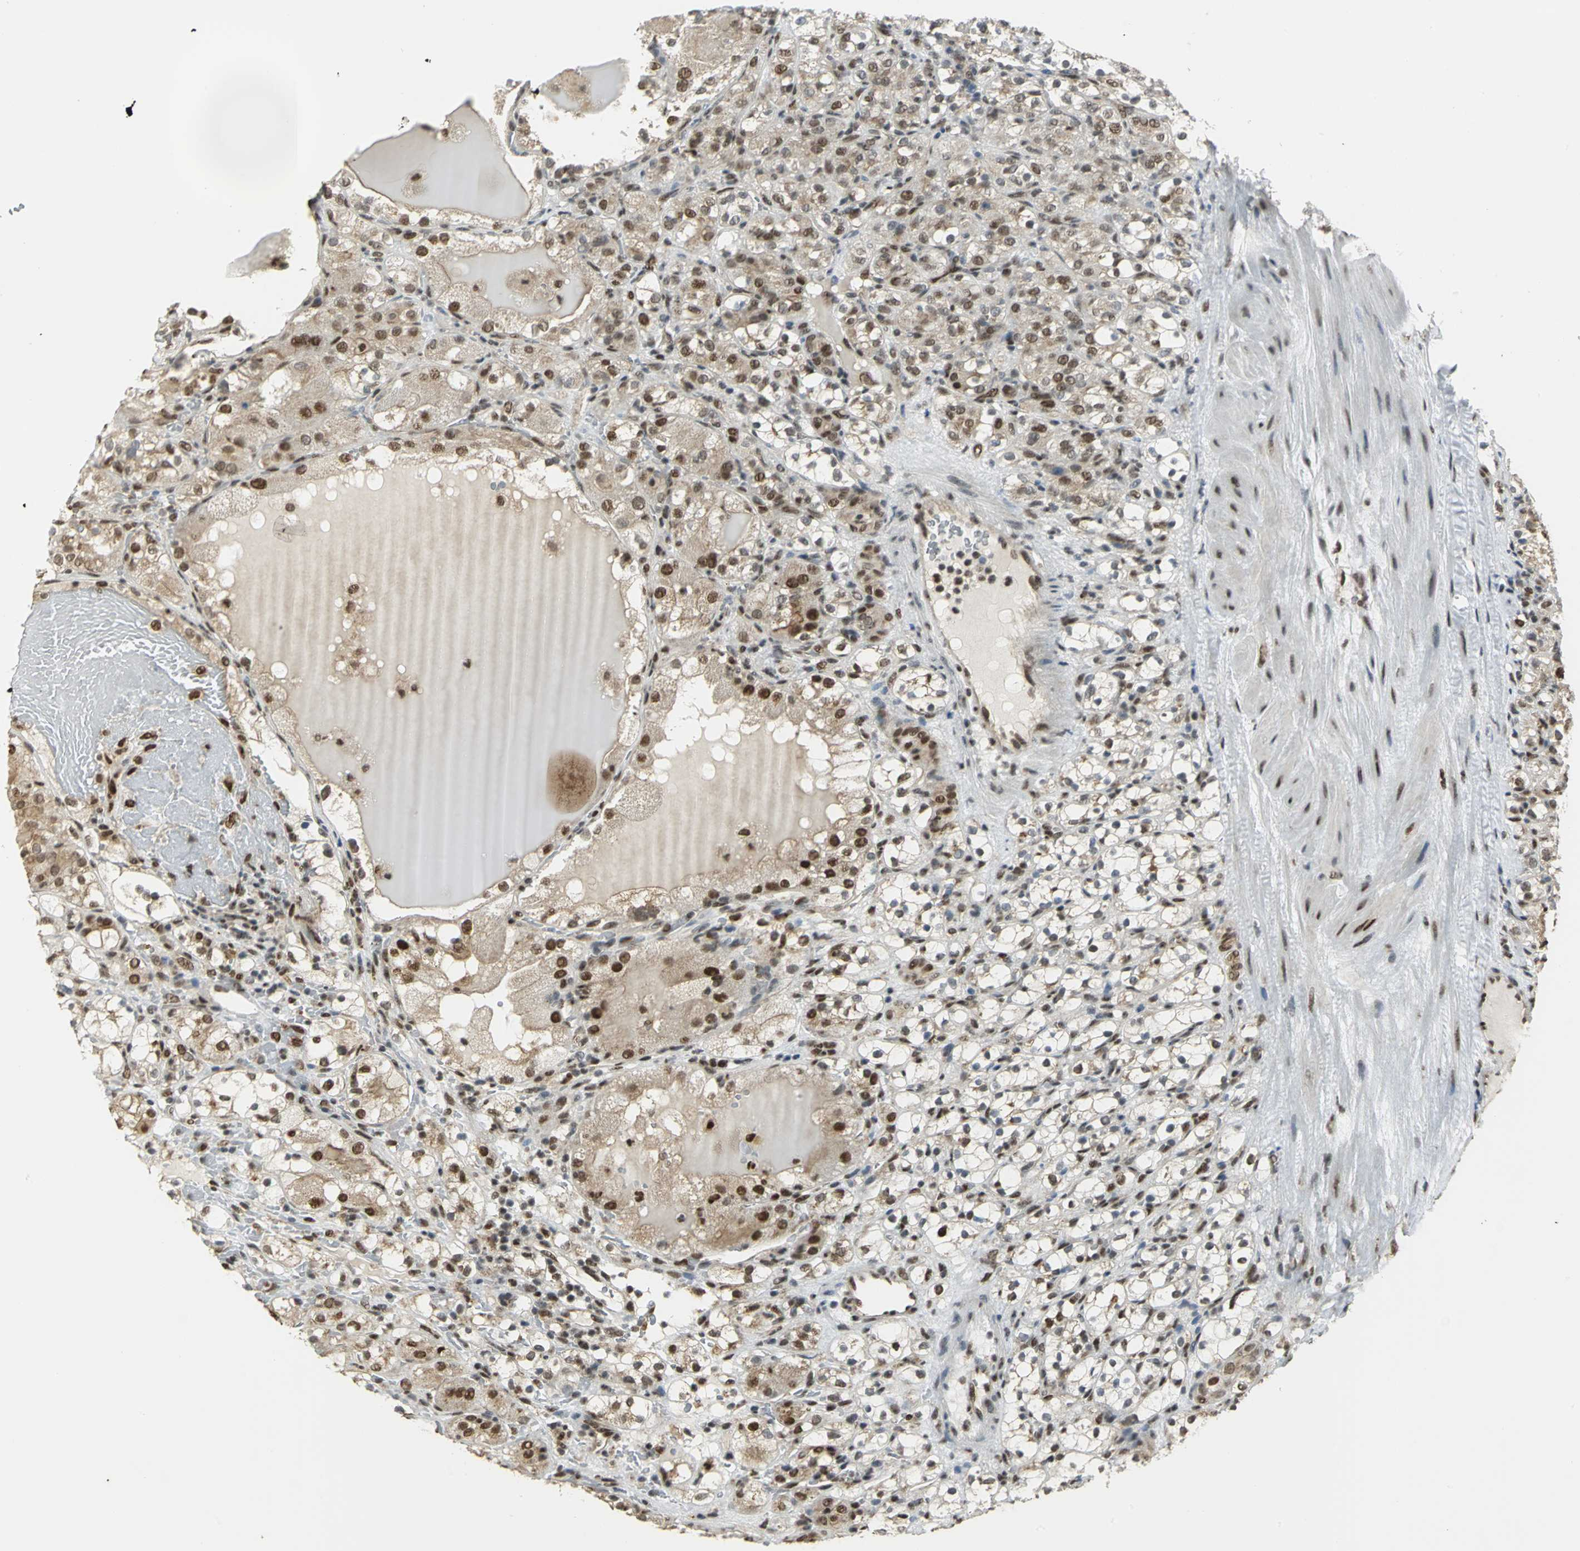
{"staining": {"intensity": "moderate", "quantity": ">75%", "location": "nuclear"}, "tissue": "renal cancer", "cell_type": "Tumor cells", "image_type": "cancer", "snomed": [{"axis": "morphology", "description": "Normal tissue, NOS"}, {"axis": "morphology", "description": "Adenocarcinoma, NOS"}, {"axis": "topography", "description": "Kidney"}], "caption": "Renal adenocarcinoma stained for a protein displays moderate nuclear positivity in tumor cells.", "gene": "DDX5", "patient": {"sex": "male", "age": 61}}